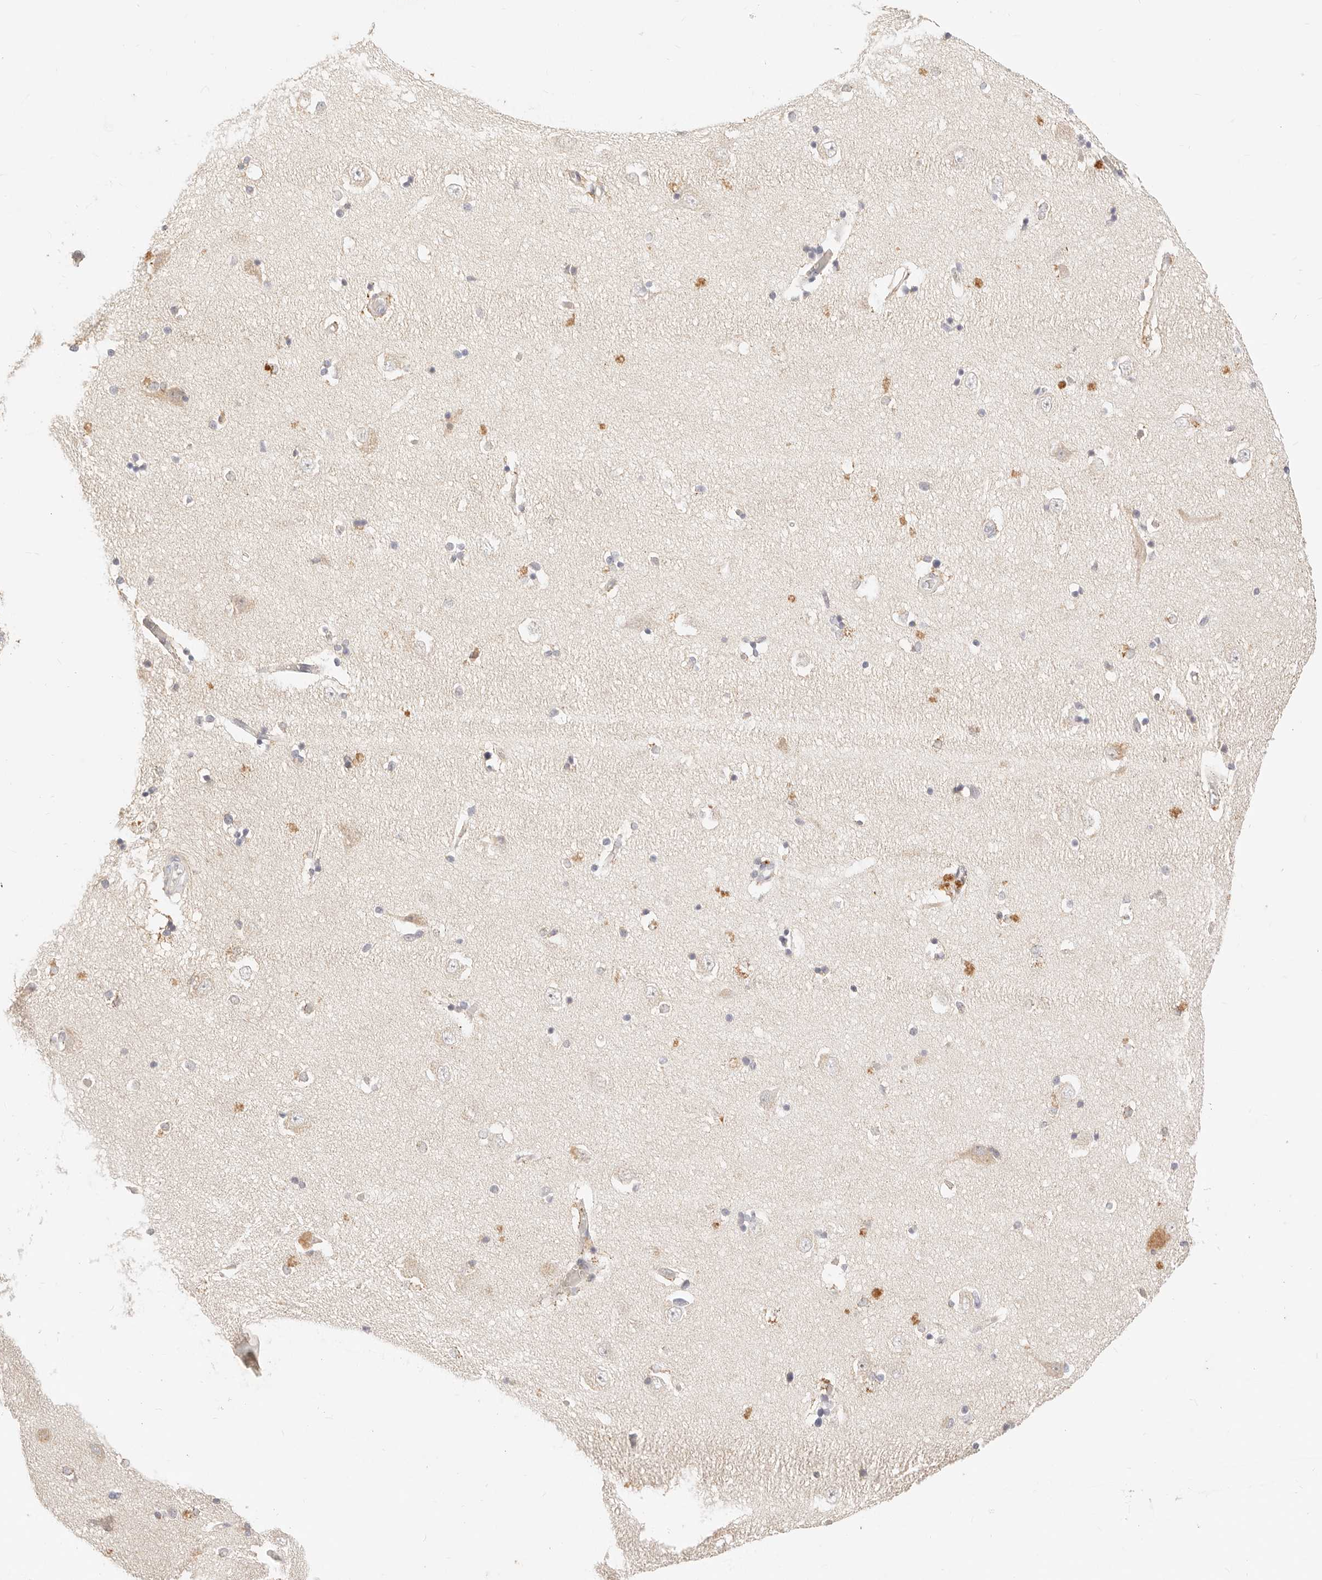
{"staining": {"intensity": "moderate", "quantity": "<25%", "location": "cytoplasmic/membranous"}, "tissue": "hippocampus", "cell_type": "Glial cells", "image_type": "normal", "snomed": [{"axis": "morphology", "description": "Normal tissue, NOS"}, {"axis": "topography", "description": "Hippocampus"}], "caption": "Immunohistochemical staining of unremarkable human hippocampus shows moderate cytoplasmic/membranous protein positivity in approximately <25% of glial cells. The protein of interest is stained brown, and the nuclei are stained in blue (DAB (3,3'-diaminobenzidine) IHC with brightfield microscopy, high magnification).", "gene": "ACOX1", "patient": {"sex": "male", "age": 45}}